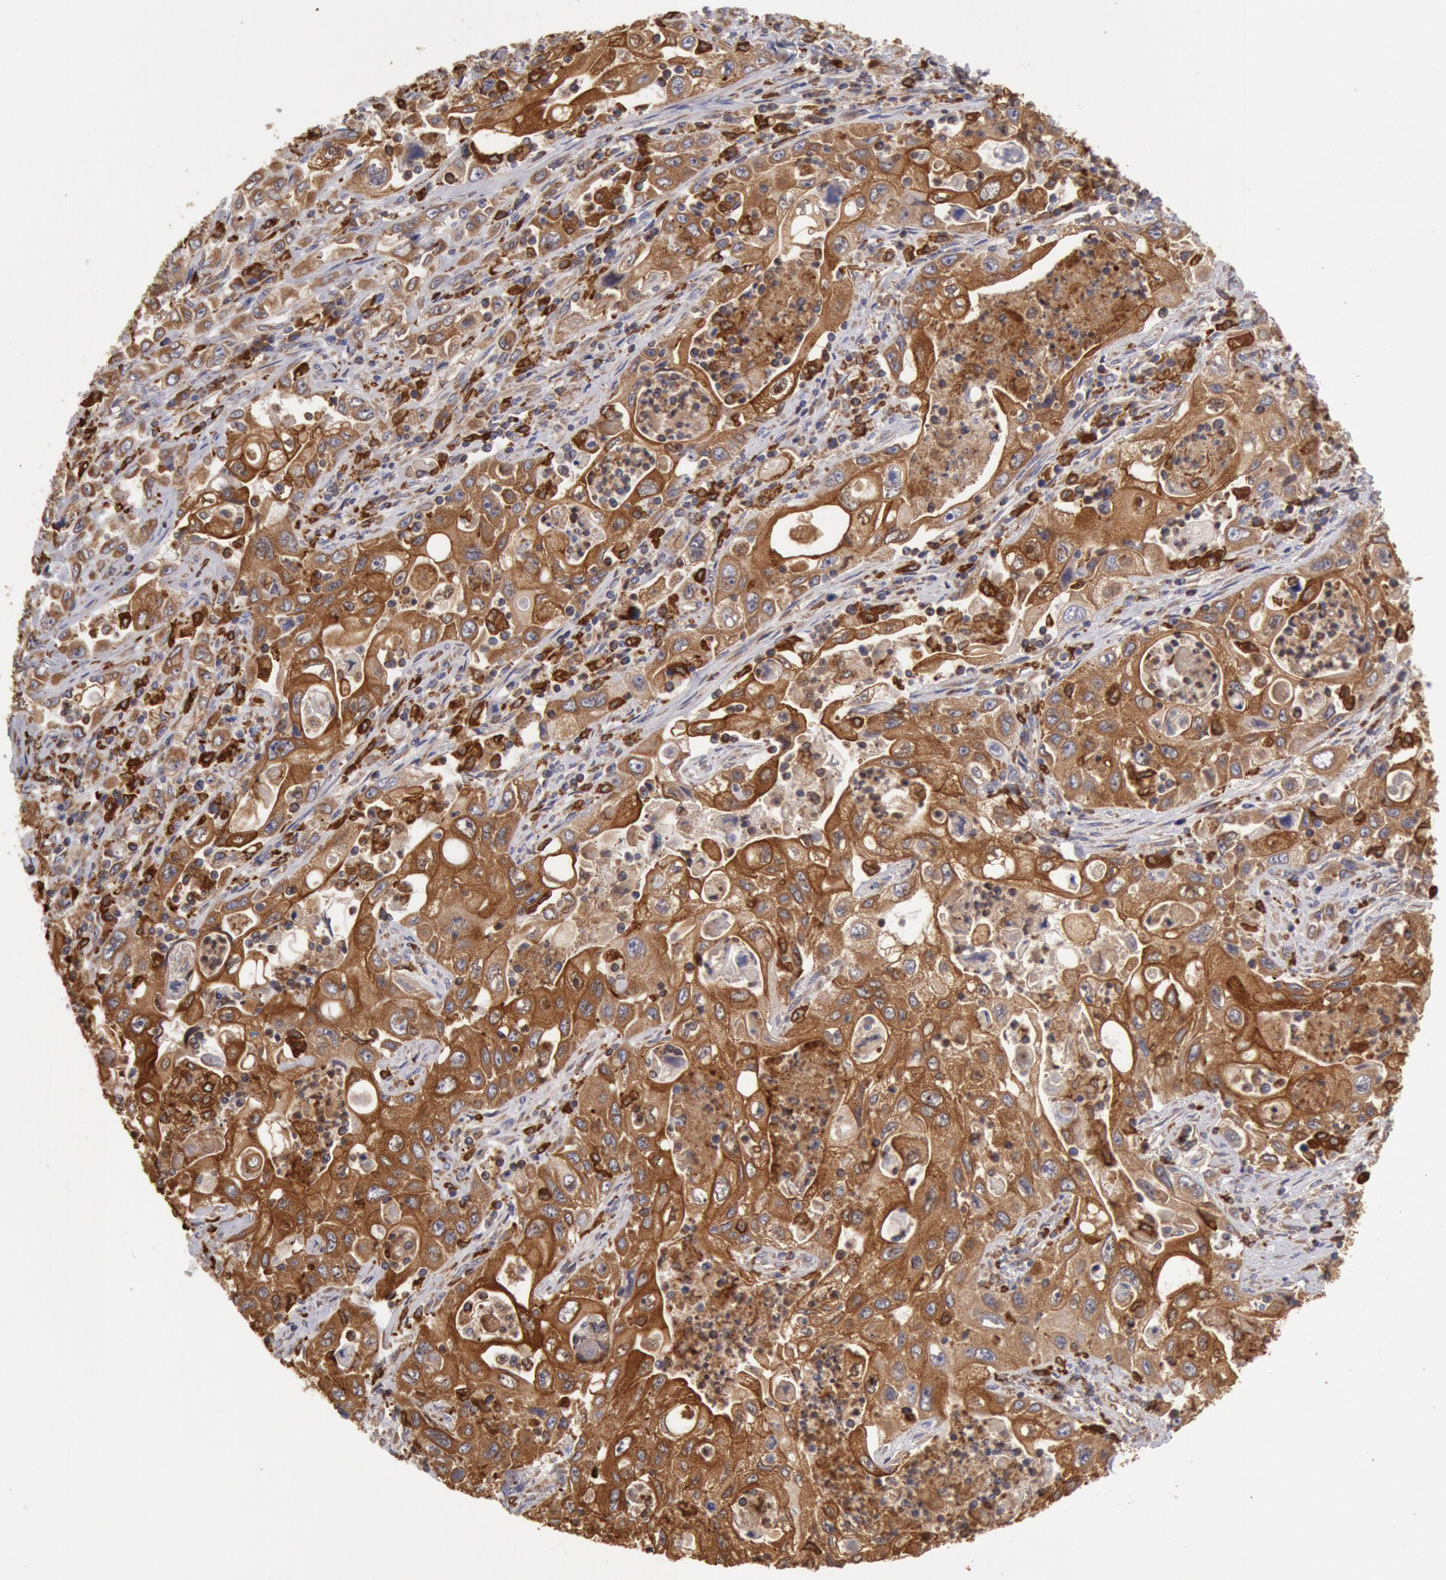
{"staining": {"intensity": "strong", "quantity": ">75%", "location": "cytoplasmic/membranous"}, "tissue": "pancreatic cancer", "cell_type": "Tumor cells", "image_type": "cancer", "snomed": [{"axis": "morphology", "description": "Adenocarcinoma, NOS"}, {"axis": "topography", "description": "Pancreas"}], "caption": "A high amount of strong cytoplasmic/membranous staining is identified in approximately >75% of tumor cells in pancreatic adenocarcinoma tissue. (brown staining indicates protein expression, while blue staining denotes nuclei).", "gene": "ERP44", "patient": {"sex": "male", "age": 70}}